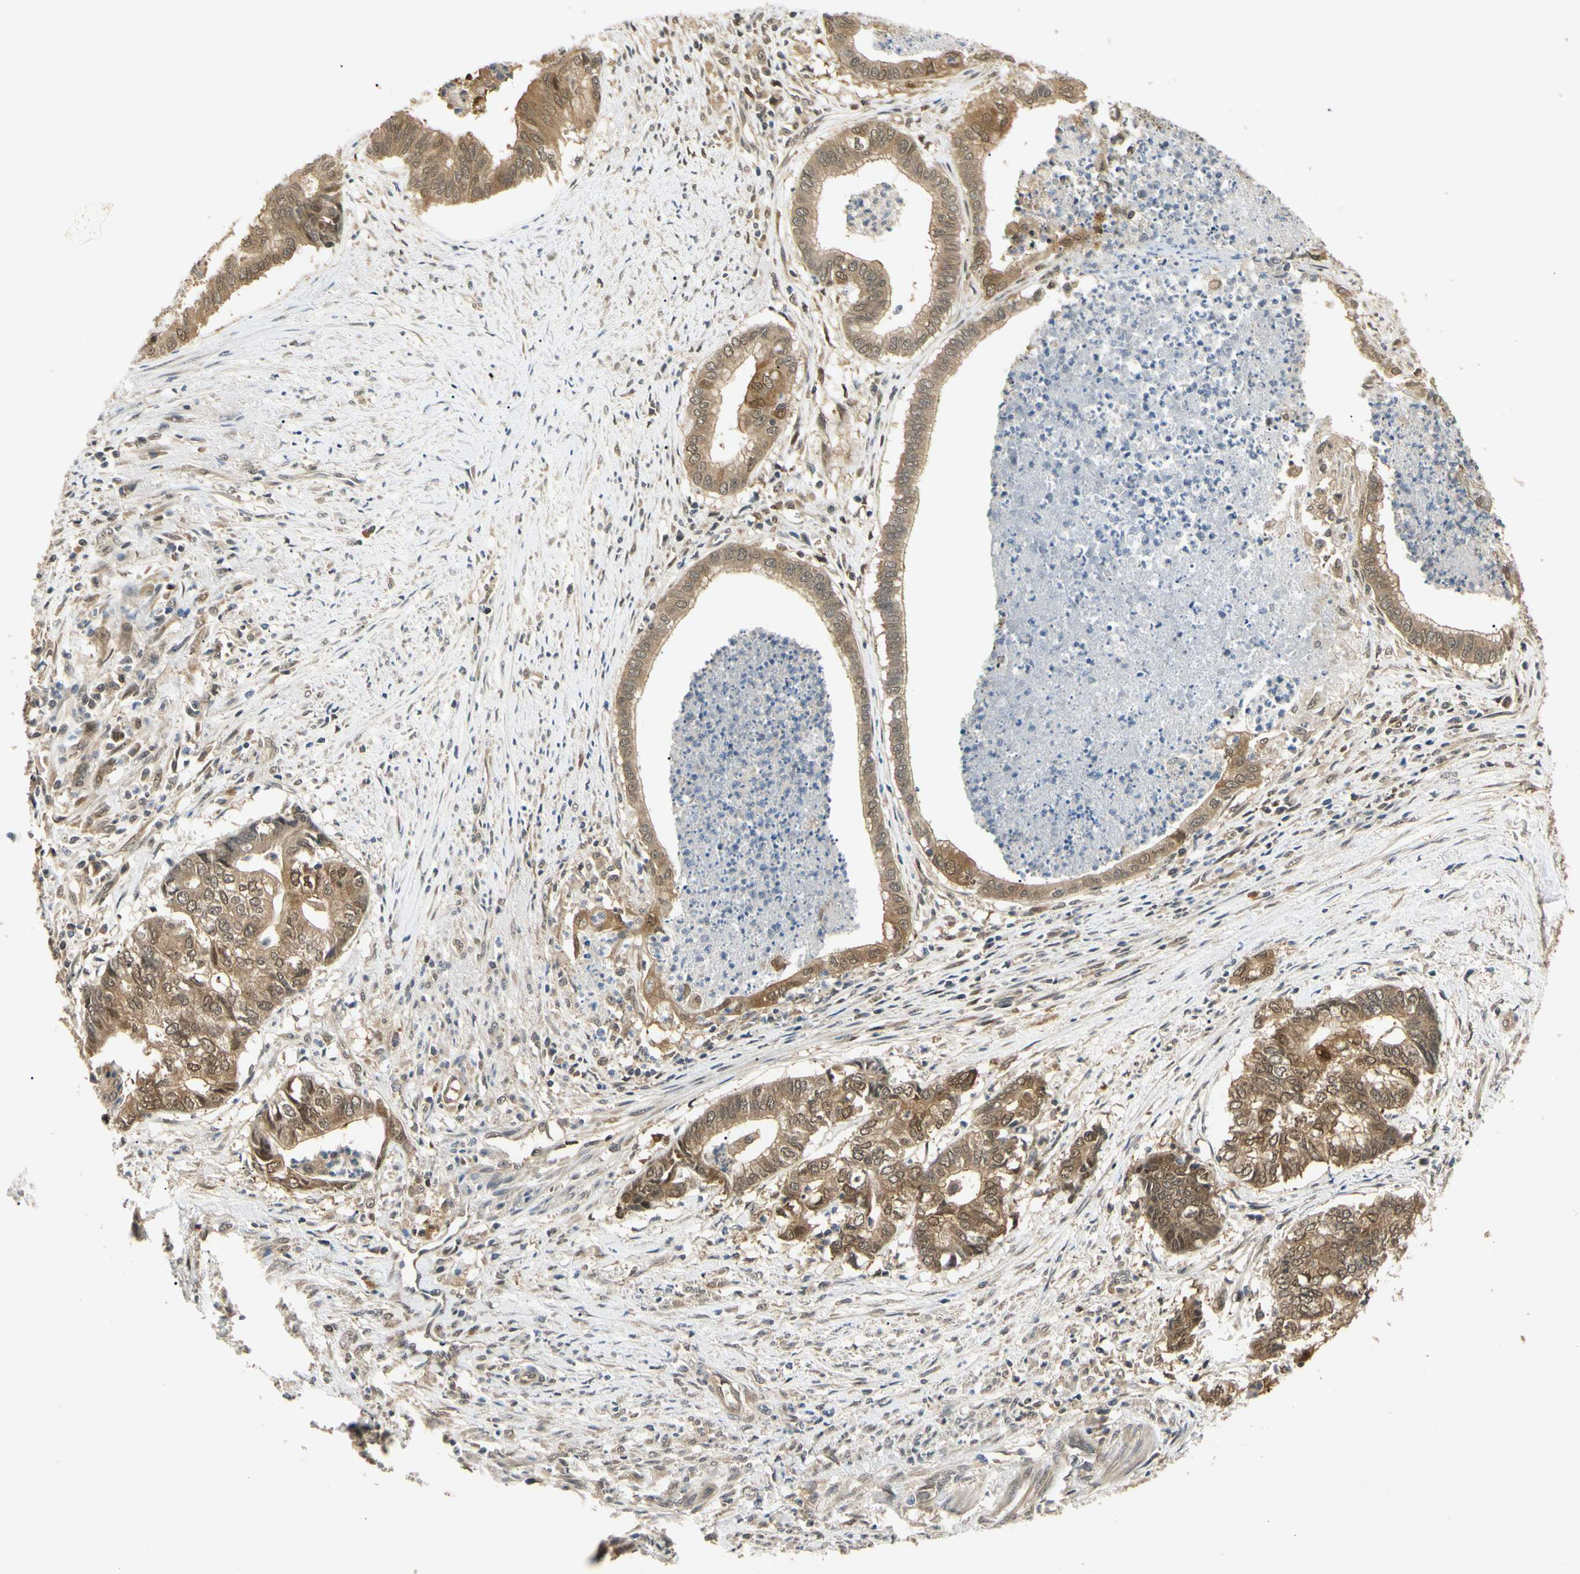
{"staining": {"intensity": "moderate", "quantity": ">75%", "location": "cytoplasmic/membranous,nuclear"}, "tissue": "endometrial cancer", "cell_type": "Tumor cells", "image_type": "cancer", "snomed": [{"axis": "morphology", "description": "Necrosis, NOS"}, {"axis": "morphology", "description": "Adenocarcinoma, NOS"}, {"axis": "topography", "description": "Endometrium"}], "caption": "Immunohistochemical staining of endometrial cancer shows medium levels of moderate cytoplasmic/membranous and nuclear protein expression in about >75% of tumor cells. (Stains: DAB (3,3'-diaminobenzidine) in brown, nuclei in blue, Microscopy: brightfield microscopy at high magnification).", "gene": "UBE2Z", "patient": {"sex": "female", "age": 79}}